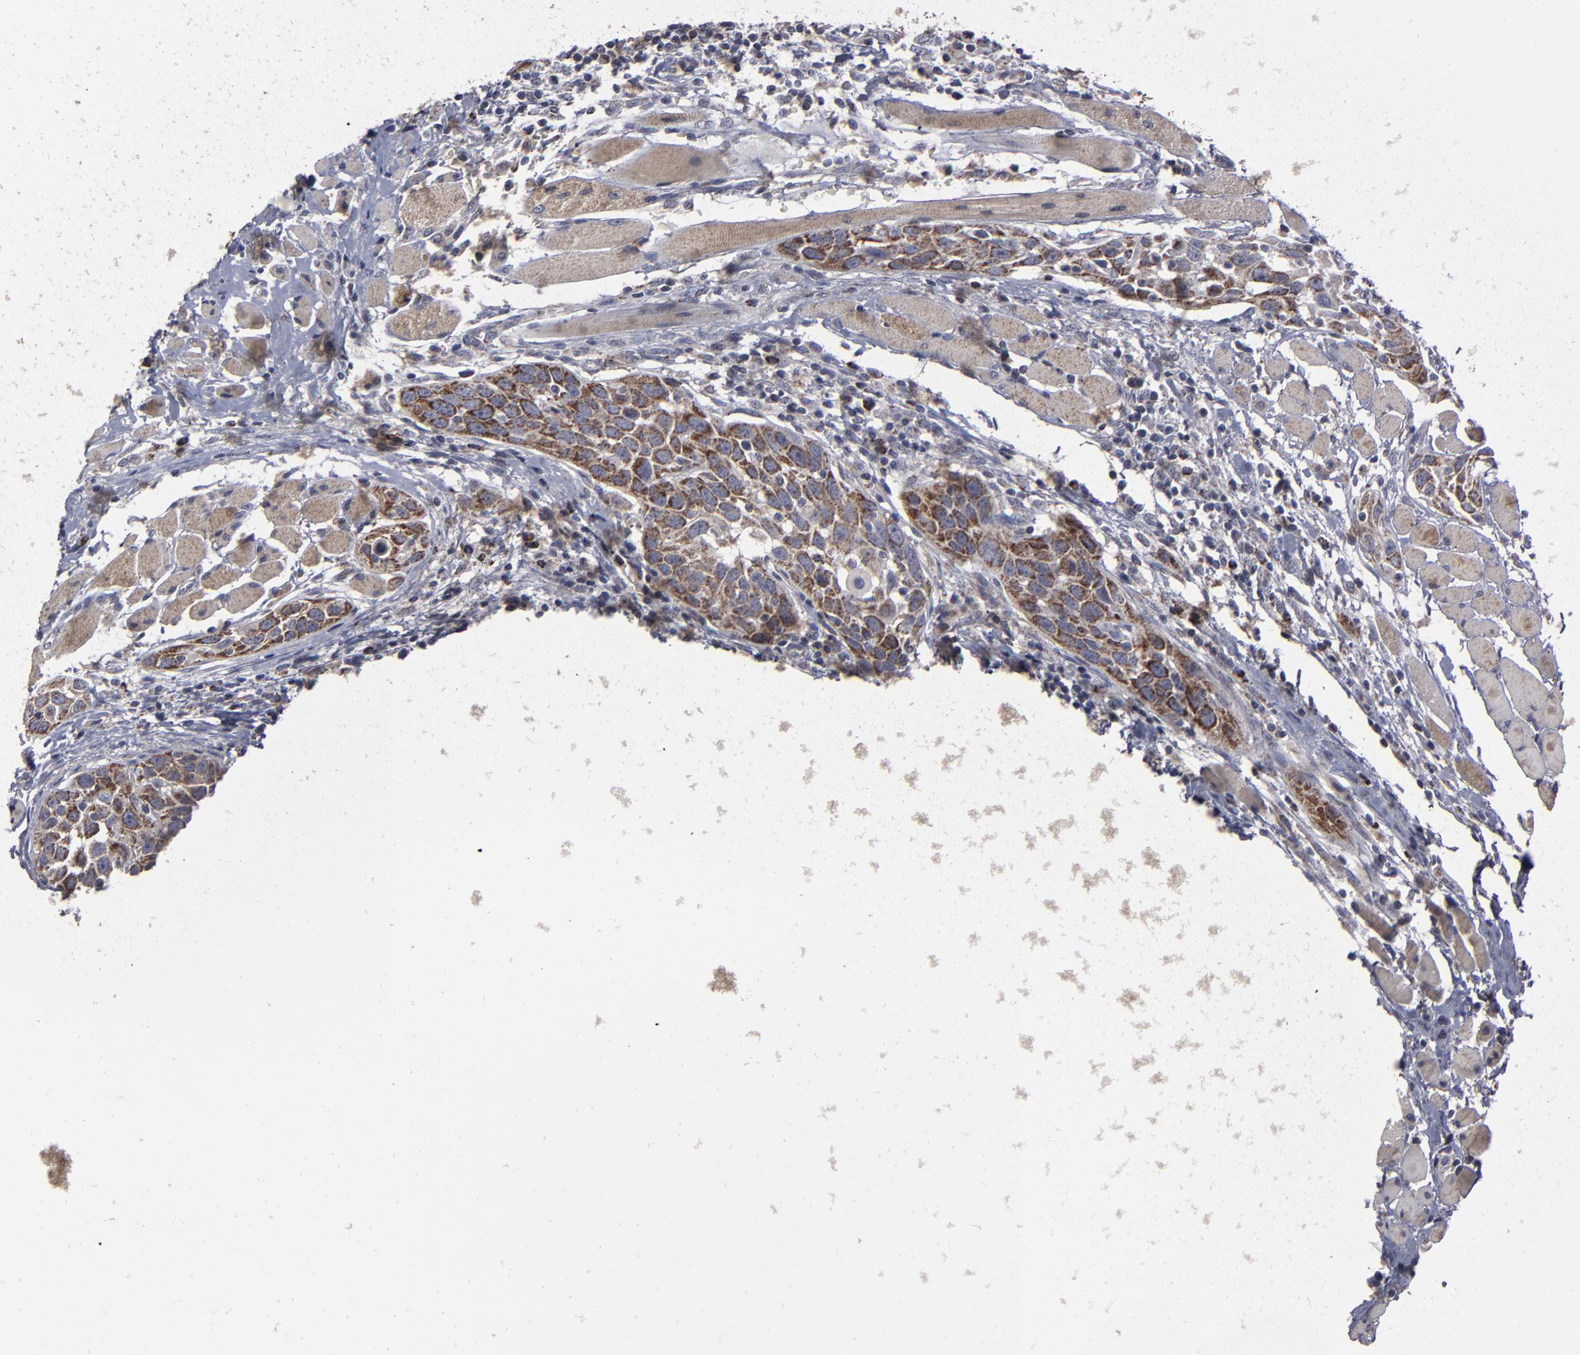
{"staining": {"intensity": "strong", "quantity": ">75%", "location": "cytoplasmic/membranous"}, "tissue": "head and neck cancer", "cell_type": "Tumor cells", "image_type": "cancer", "snomed": [{"axis": "morphology", "description": "Squamous cell carcinoma, NOS"}, {"axis": "topography", "description": "Oral tissue"}, {"axis": "topography", "description": "Head-Neck"}], "caption": "Squamous cell carcinoma (head and neck) stained with a brown dye demonstrates strong cytoplasmic/membranous positive staining in approximately >75% of tumor cells.", "gene": "MYOM2", "patient": {"sex": "female", "age": 50}}